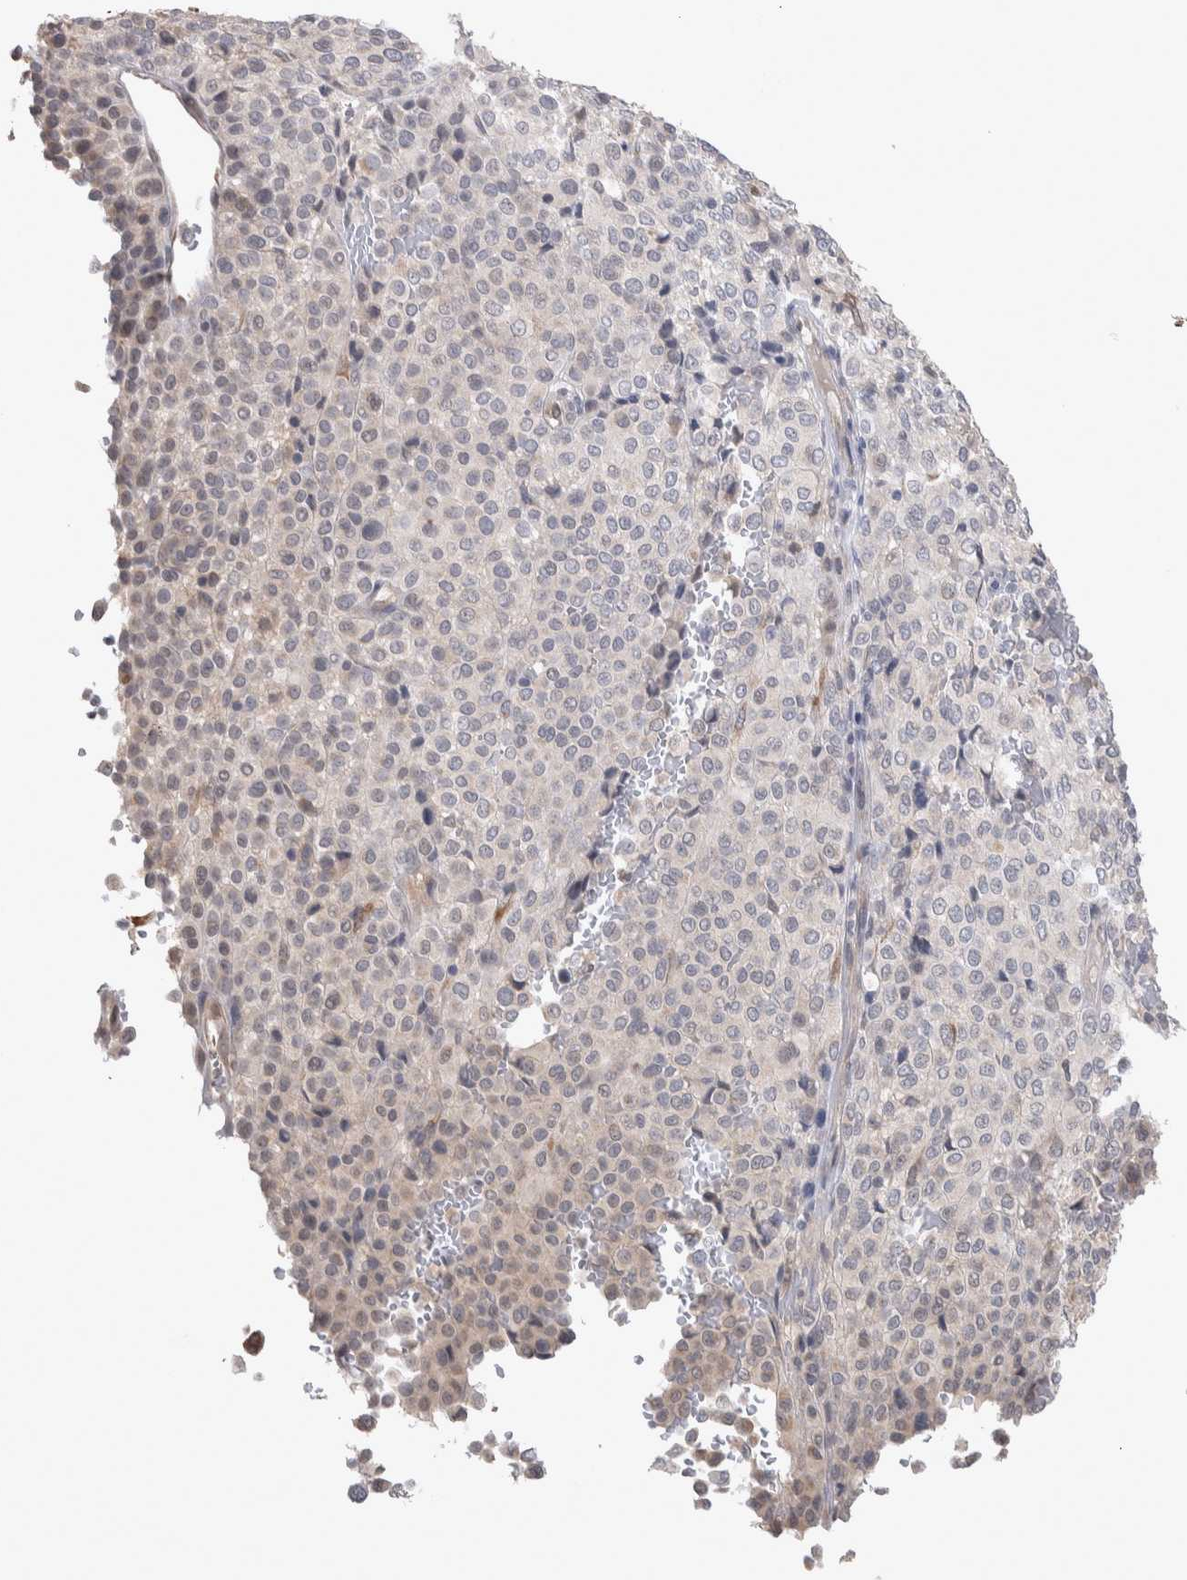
{"staining": {"intensity": "weak", "quantity": "<25%", "location": "cytoplasmic/membranous"}, "tissue": "melanoma", "cell_type": "Tumor cells", "image_type": "cancer", "snomed": [{"axis": "morphology", "description": "Malignant melanoma, Metastatic site"}, {"axis": "topography", "description": "Pancreas"}], "caption": "An IHC histopathology image of malignant melanoma (metastatic site) is shown. There is no staining in tumor cells of malignant melanoma (metastatic site).", "gene": "CUL2", "patient": {"sex": "female", "age": 30}}